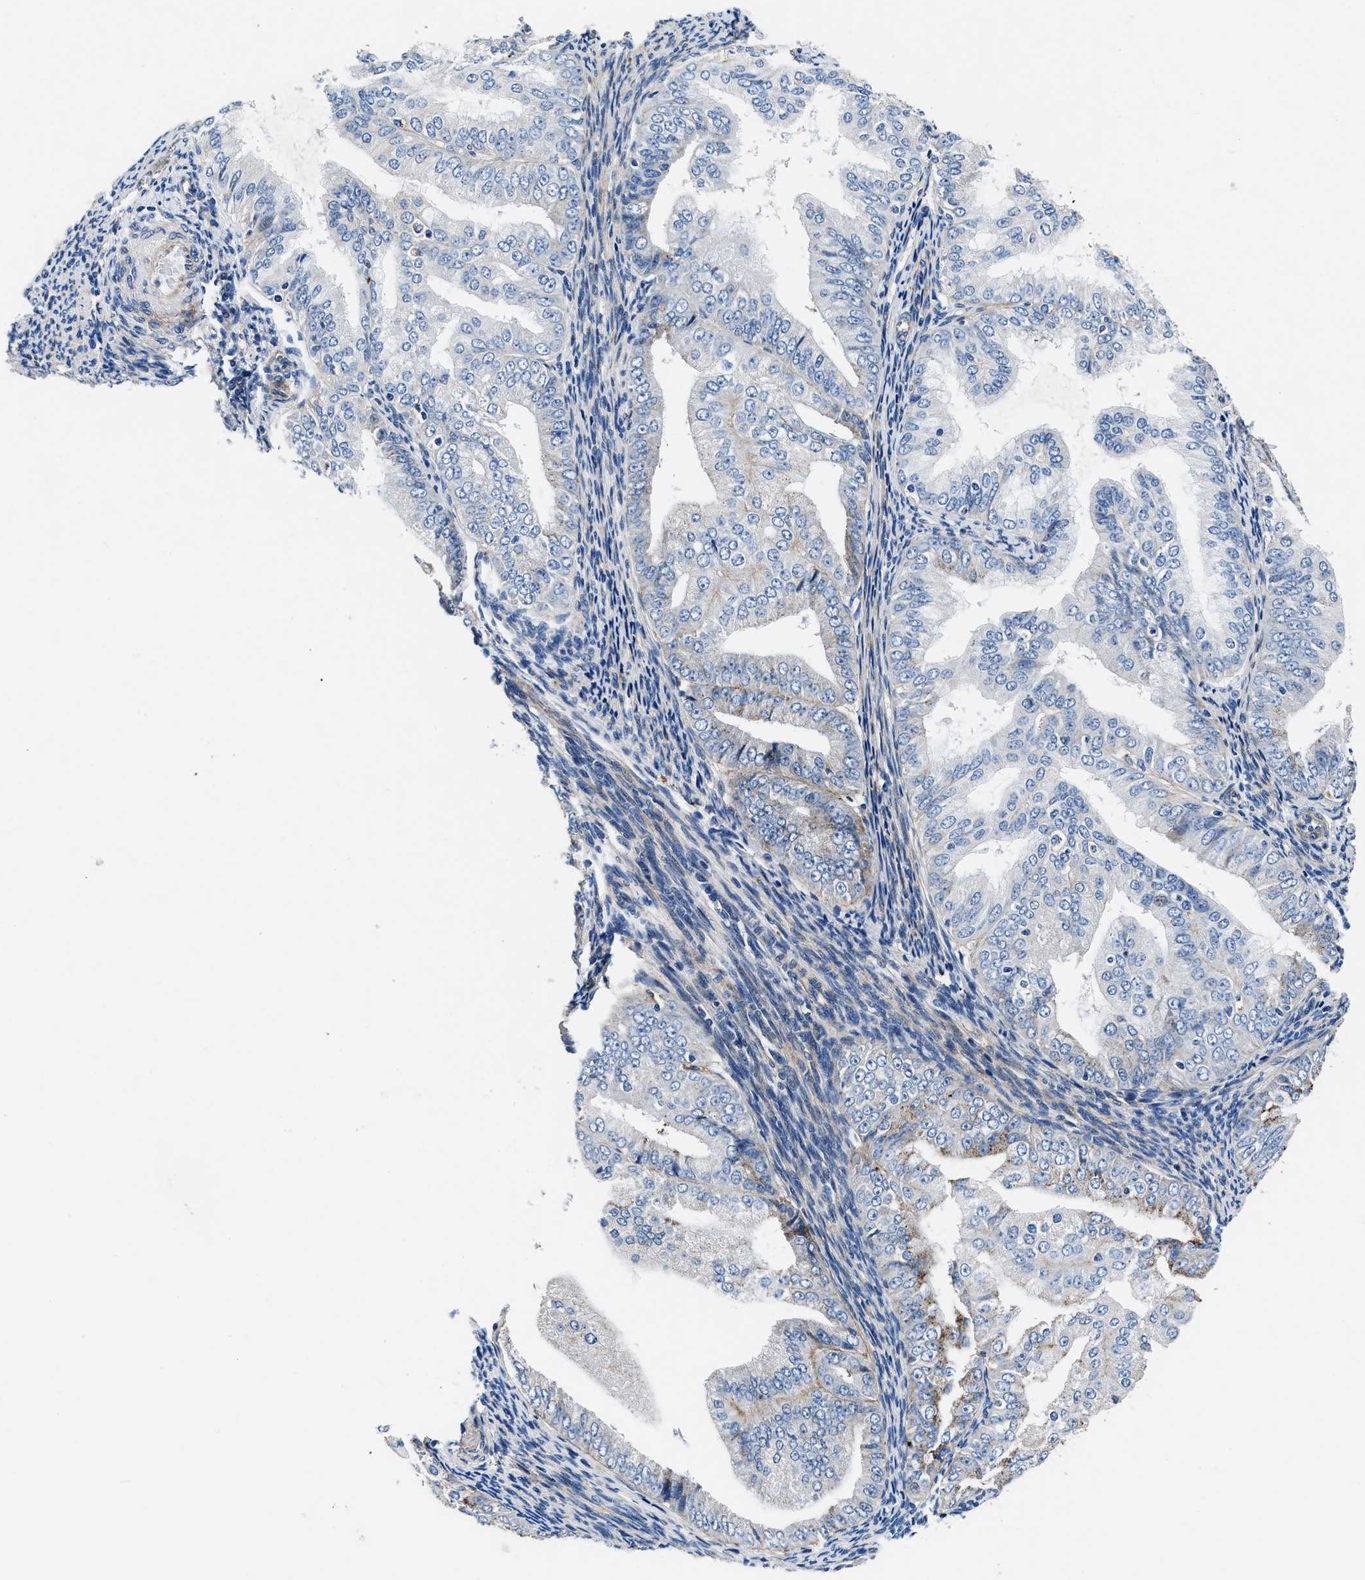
{"staining": {"intensity": "negative", "quantity": "none", "location": "none"}, "tissue": "endometrial cancer", "cell_type": "Tumor cells", "image_type": "cancer", "snomed": [{"axis": "morphology", "description": "Adenocarcinoma, NOS"}, {"axis": "topography", "description": "Endometrium"}], "caption": "Immunohistochemical staining of adenocarcinoma (endometrial) reveals no significant positivity in tumor cells.", "gene": "DAG1", "patient": {"sex": "female", "age": 63}}